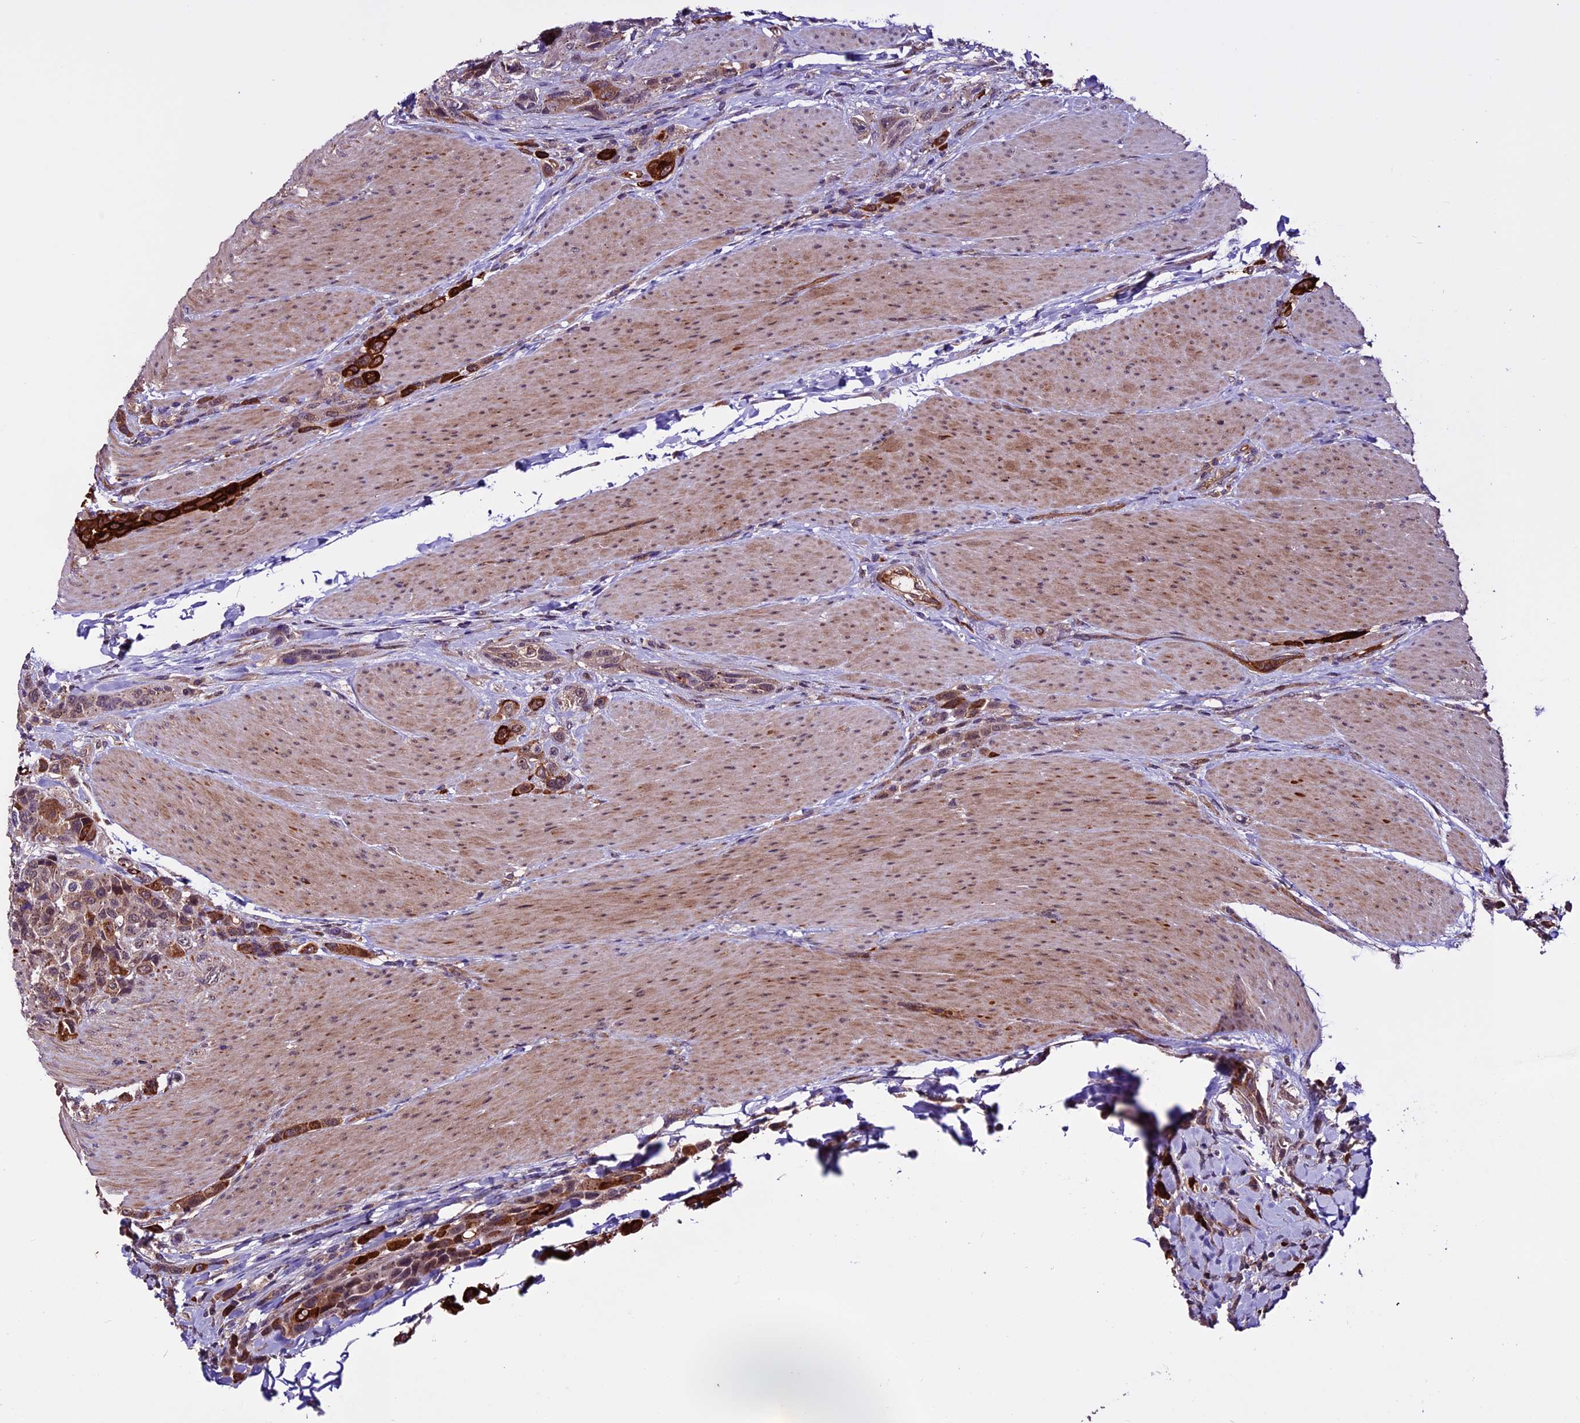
{"staining": {"intensity": "moderate", "quantity": ">75%", "location": "cytoplasmic/membranous"}, "tissue": "urothelial cancer", "cell_type": "Tumor cells", "image_type": "cancer", "snomed": [{"axis": "morphology", "description": "Urothelial carcinoma, High grade"}, {"axis": "topography", "description": "Urinary bladder"}], "caption": "Immunohistochemistry histopathology image of neoplastic tissue: human urothelial cancer stained using IHC displays medium levels of moderate protein expression localized specifically in the cytoplasmic/membranous of tumor cells, appearing as a cytoplasmic/membranous brown color.", "gene": "RINL", "patient": {"sex": "male", "age": 50}}